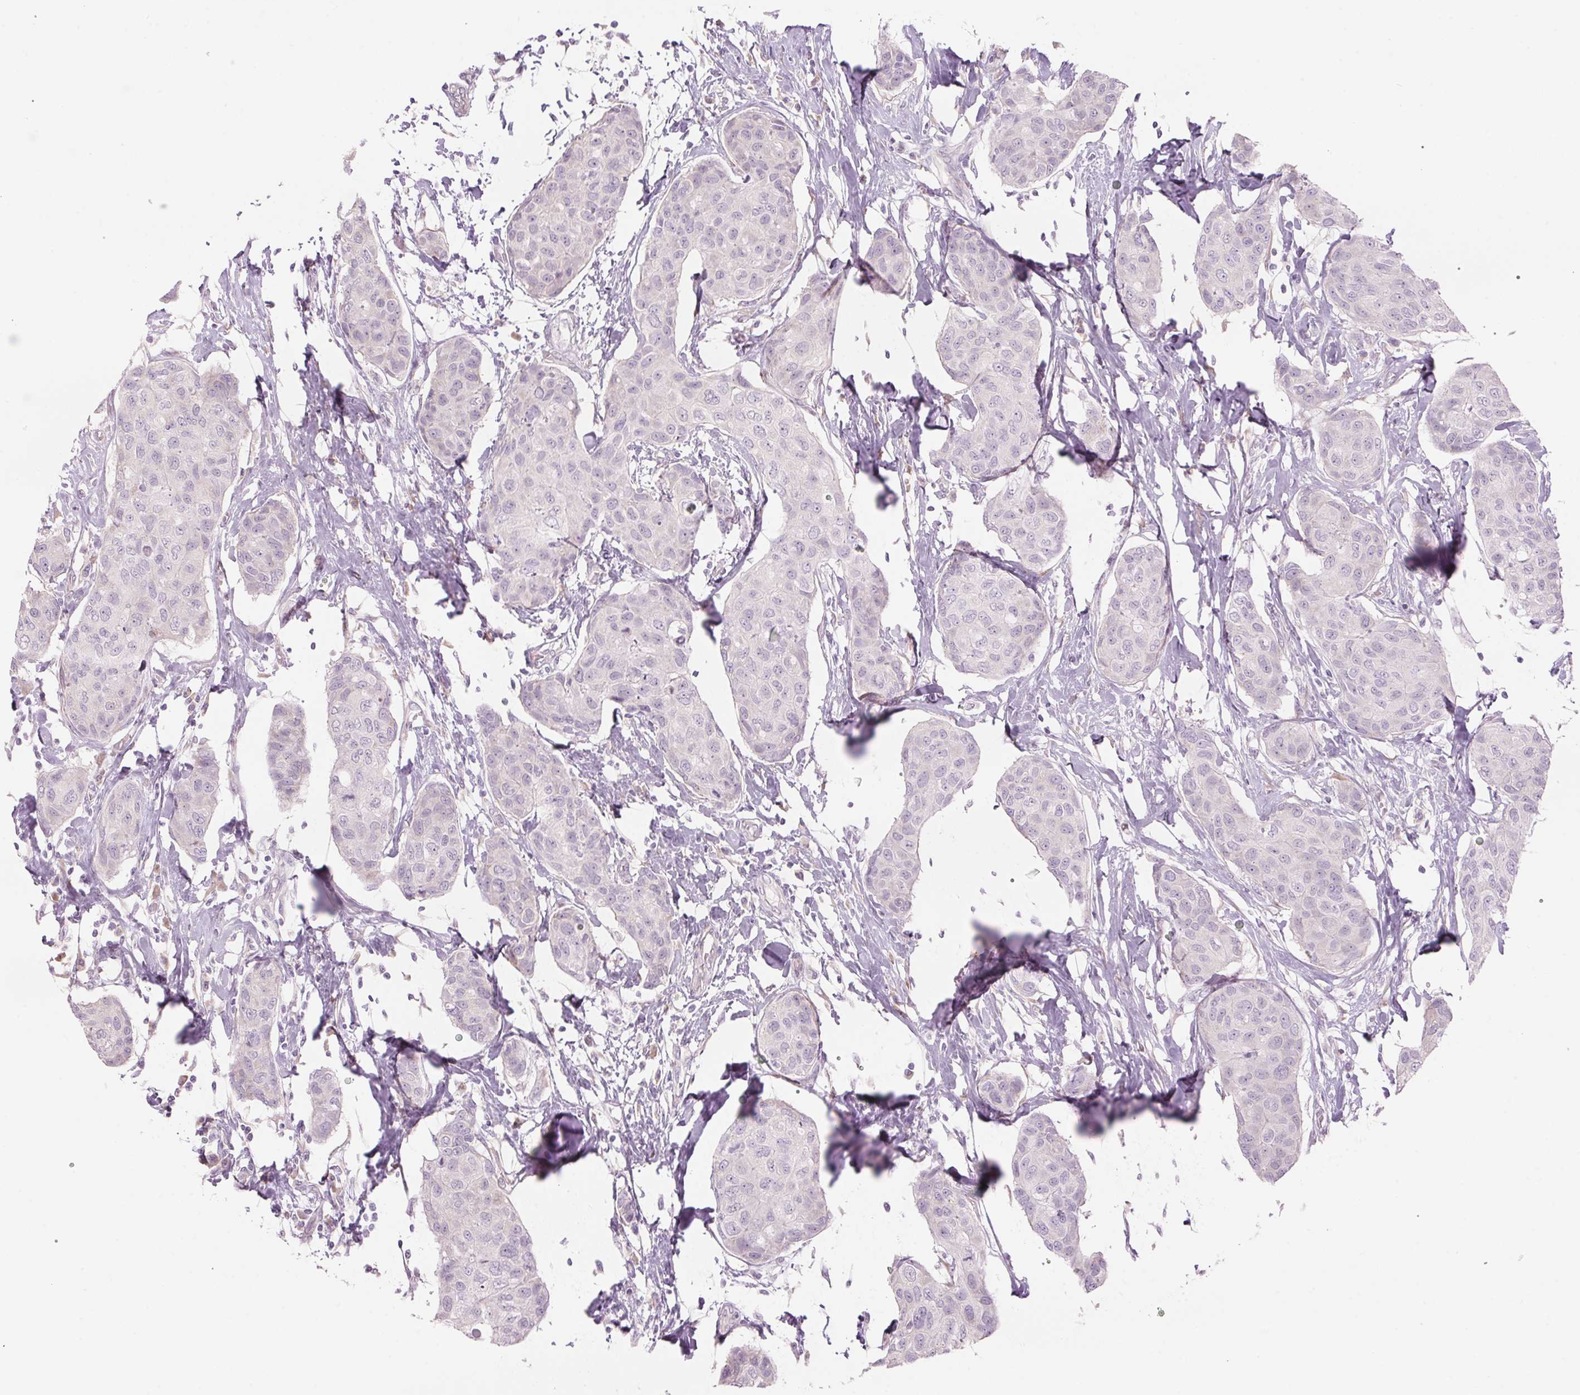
{"staining": {"intensity": "negative", "quantity": "none", "location": "none"}, "tissue": "breast cancer", "cell_type": "Tumor cells", "image_type": "cancer", "snomed": [{"axis": "morphology", "description": "Duct carcinoma"}, {"axis": "topography", "description": "Breast"}], "caption": "Immunohistochemistry of breast invasive ductal carcinoma reveals no expression in tumor cells.", "gene": "GNMT", "patient": {"sex": "female", "age": 80}}